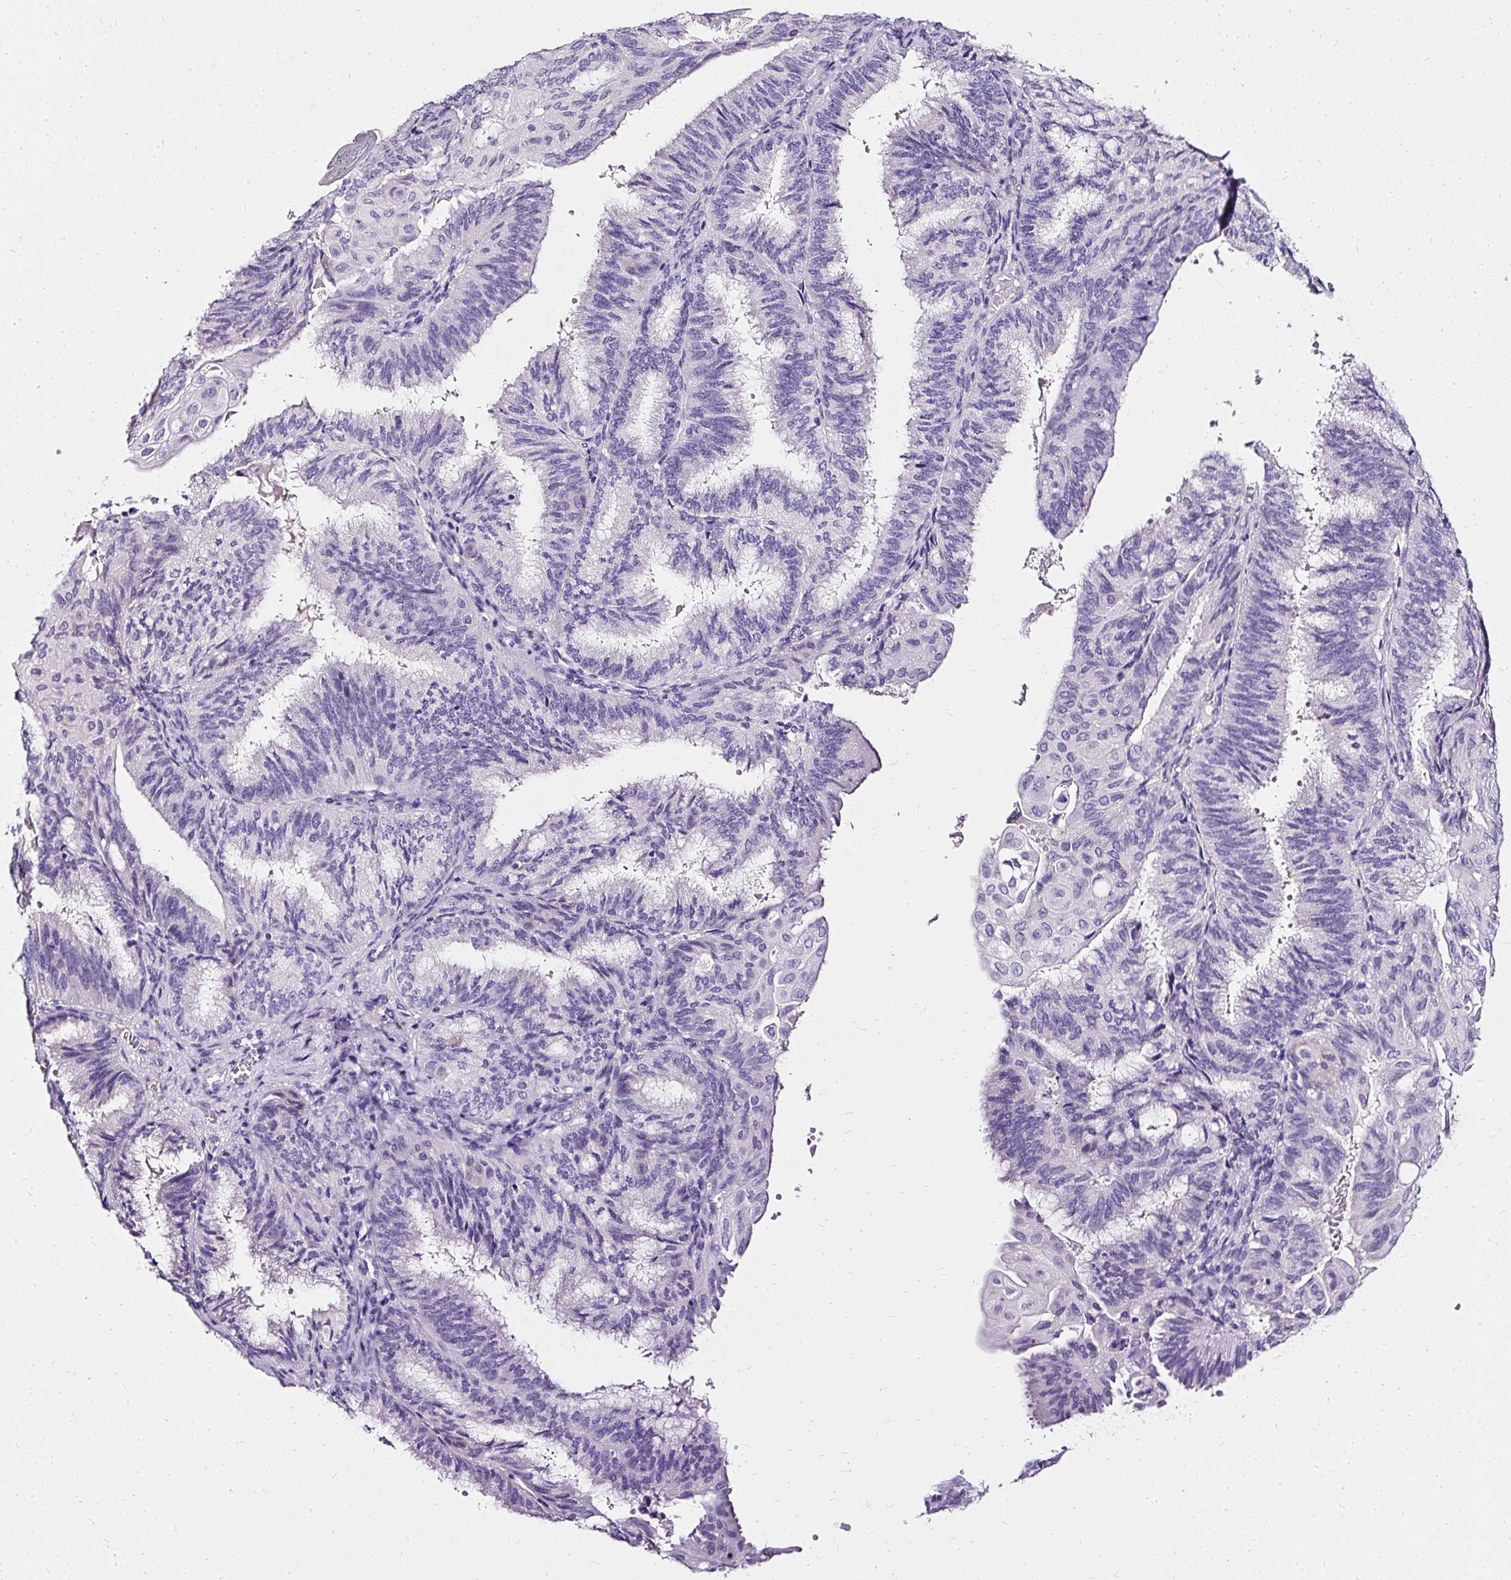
{"staining": {"intensity": "negative", "quantity": "none", "location": "none"}, "tissue": "endometrial cancer", "cell_type": "Tumor cells", "image_type": "cancer", "snomed": [{"axis": "morphology", "description": "Adenocarcinoma, NOS"}, {"axis": "topography", "description": "Endometrium"}], "caption": "DAB immunohistochemical staining of human endometrial cancer exhibits no significant positivity in tumor cells. The staining is performed using DAB (3,3'-diaminobenzidine) brown chromogen with nuclei counter-stained in using hematoxylin.", "gene": "ATP2A1", "patient": {"sex": "female", "age": 49}}